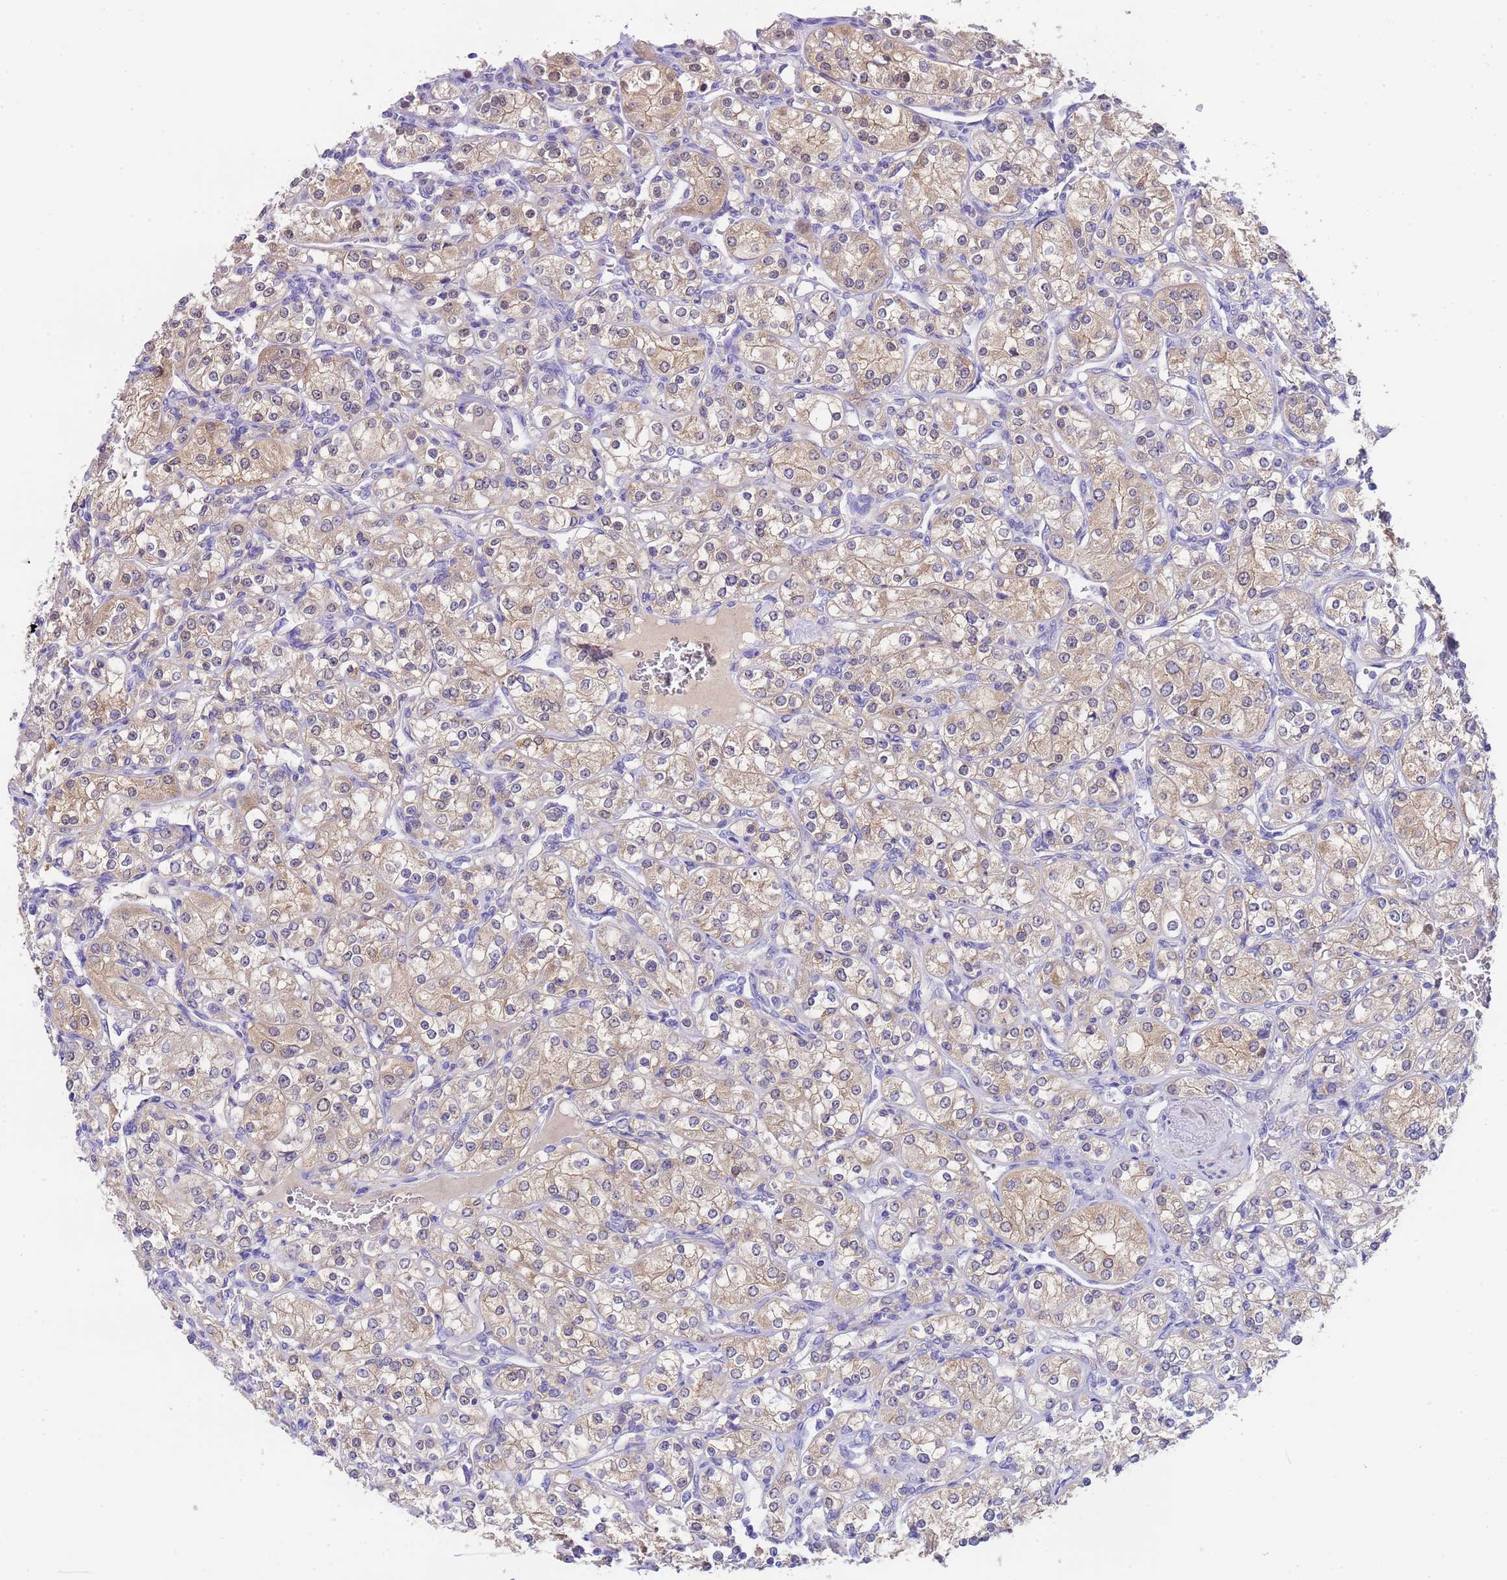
{"staining": {"intensity": "weak", "quantity": "25%-75%", "location": "cytoplasmic/membranous"}, "tissue": "renal cancer", "cell_type": "Tumor cells", "image_type": "cancer", "snomed": [{"axis": "morphology", "description": "Adenocarcinoma, NOS"}, {"axis": "topography", "description": "Kidney"}], "caption": "DAB immunohistochemical staining of adenocarcinoma (renal) shows weak cytoplasmic/membranous protein positivity in about 25%-75% of tumor cells. The protein of interest is stained brown, and the nuclei are stained in blue (DAB (3,3'-diaminobenzidine) IHC with brightfield microscopy, high magnification).", "gene": "USP38", "patient": {"sex": "male", "age": 77}}